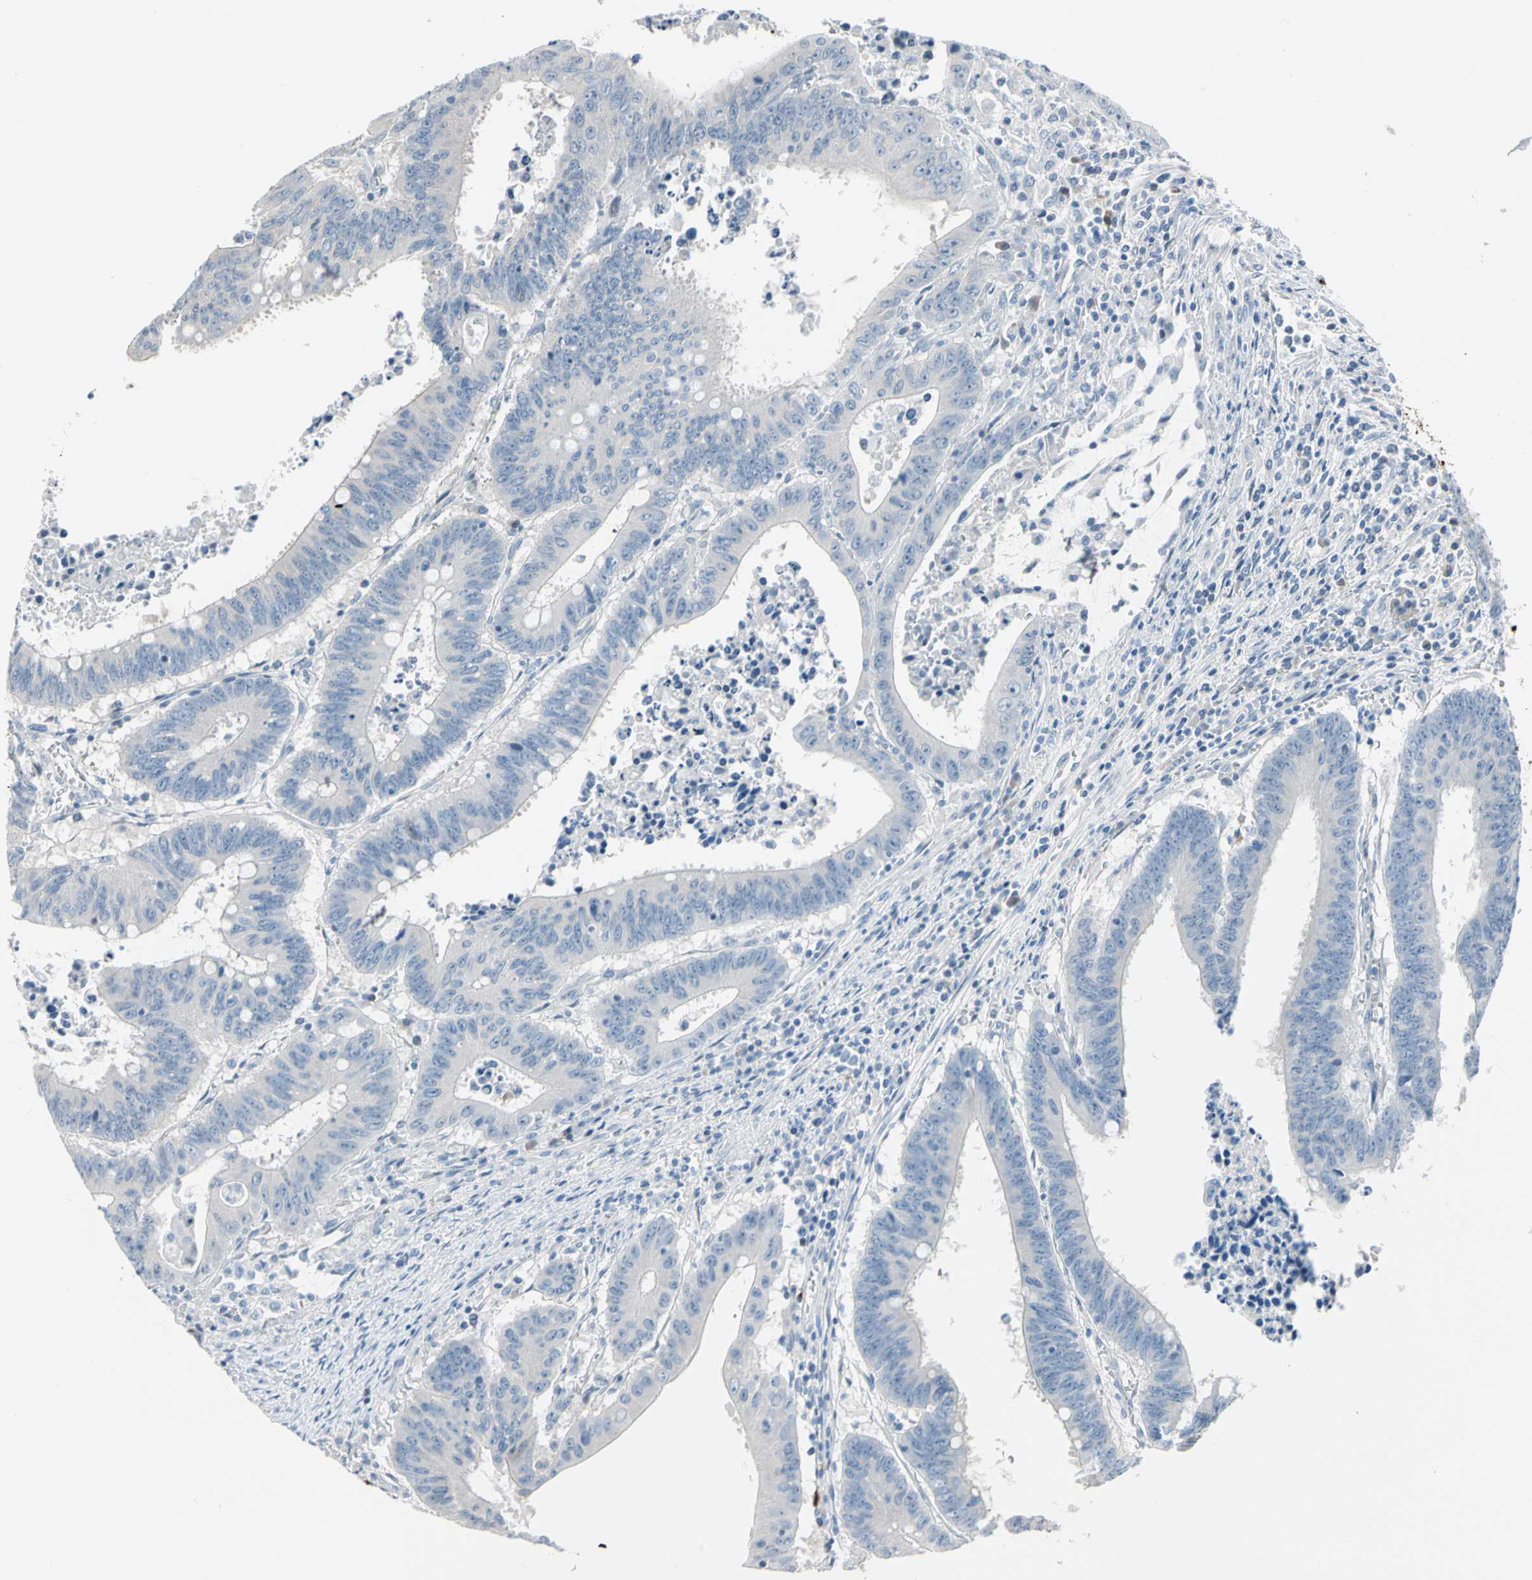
{"staining": {"intensity": "negative", "quantity": "none", "location": "none"}, "tissue": "colorectal cancer", "cell_type": "Tumor cells", "image_type": "cancer", "snomed": [{"axis": "morphology", "description": "Adenocarcinoma, NOS"}, {"axis": "topography", "description": "Colon"}], "caption": "Immunohistochemistry photomicrograph of colorectal cancer stained for a protein (brown), which shows no staining in tumor cells.", "gene": "STK40", "patient": {"sex": "male", "age": 45}}